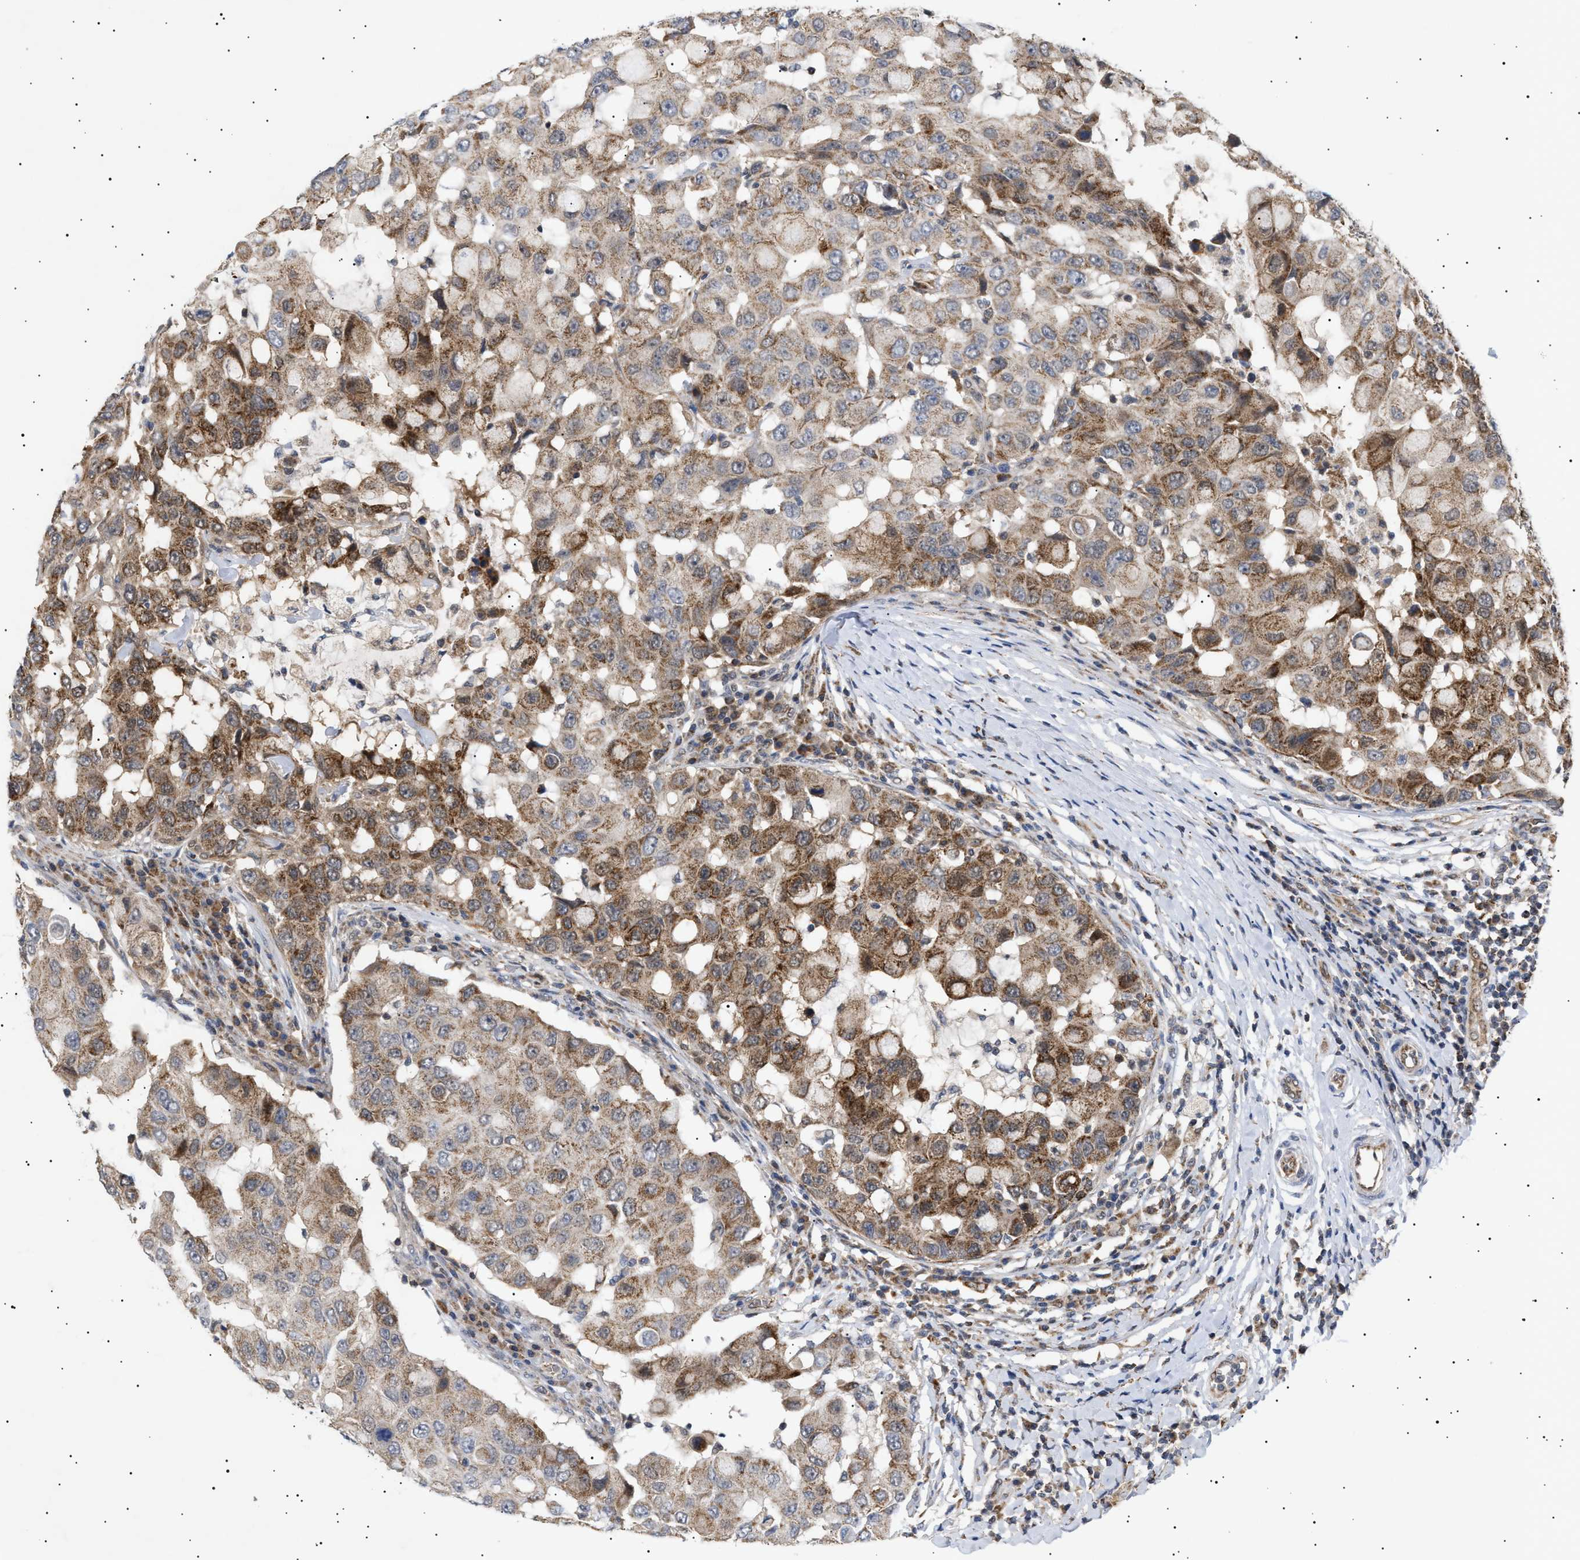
{"staining": {"intensity": "moderate", "quantity": ">75%", "location": "cytoplasmic/membranous"}, "tissue": "breast cancer", "cell_type": "Tumor cells", "image_type": "cancer", "snomed": [{"axis": "morphology", "description": "Duct carcinoma"}, {"axis": "topography", "description": "Breast"}], "caption": "DAB immunohistochemical staining of human infiltrating ductal carcinoma (breast) reveals moderate cytoplasmic/membranous protein staining in about >75% of tumor cells.", "gene": "SIRT5", "patient": {"sex": "female", "age": 27}}